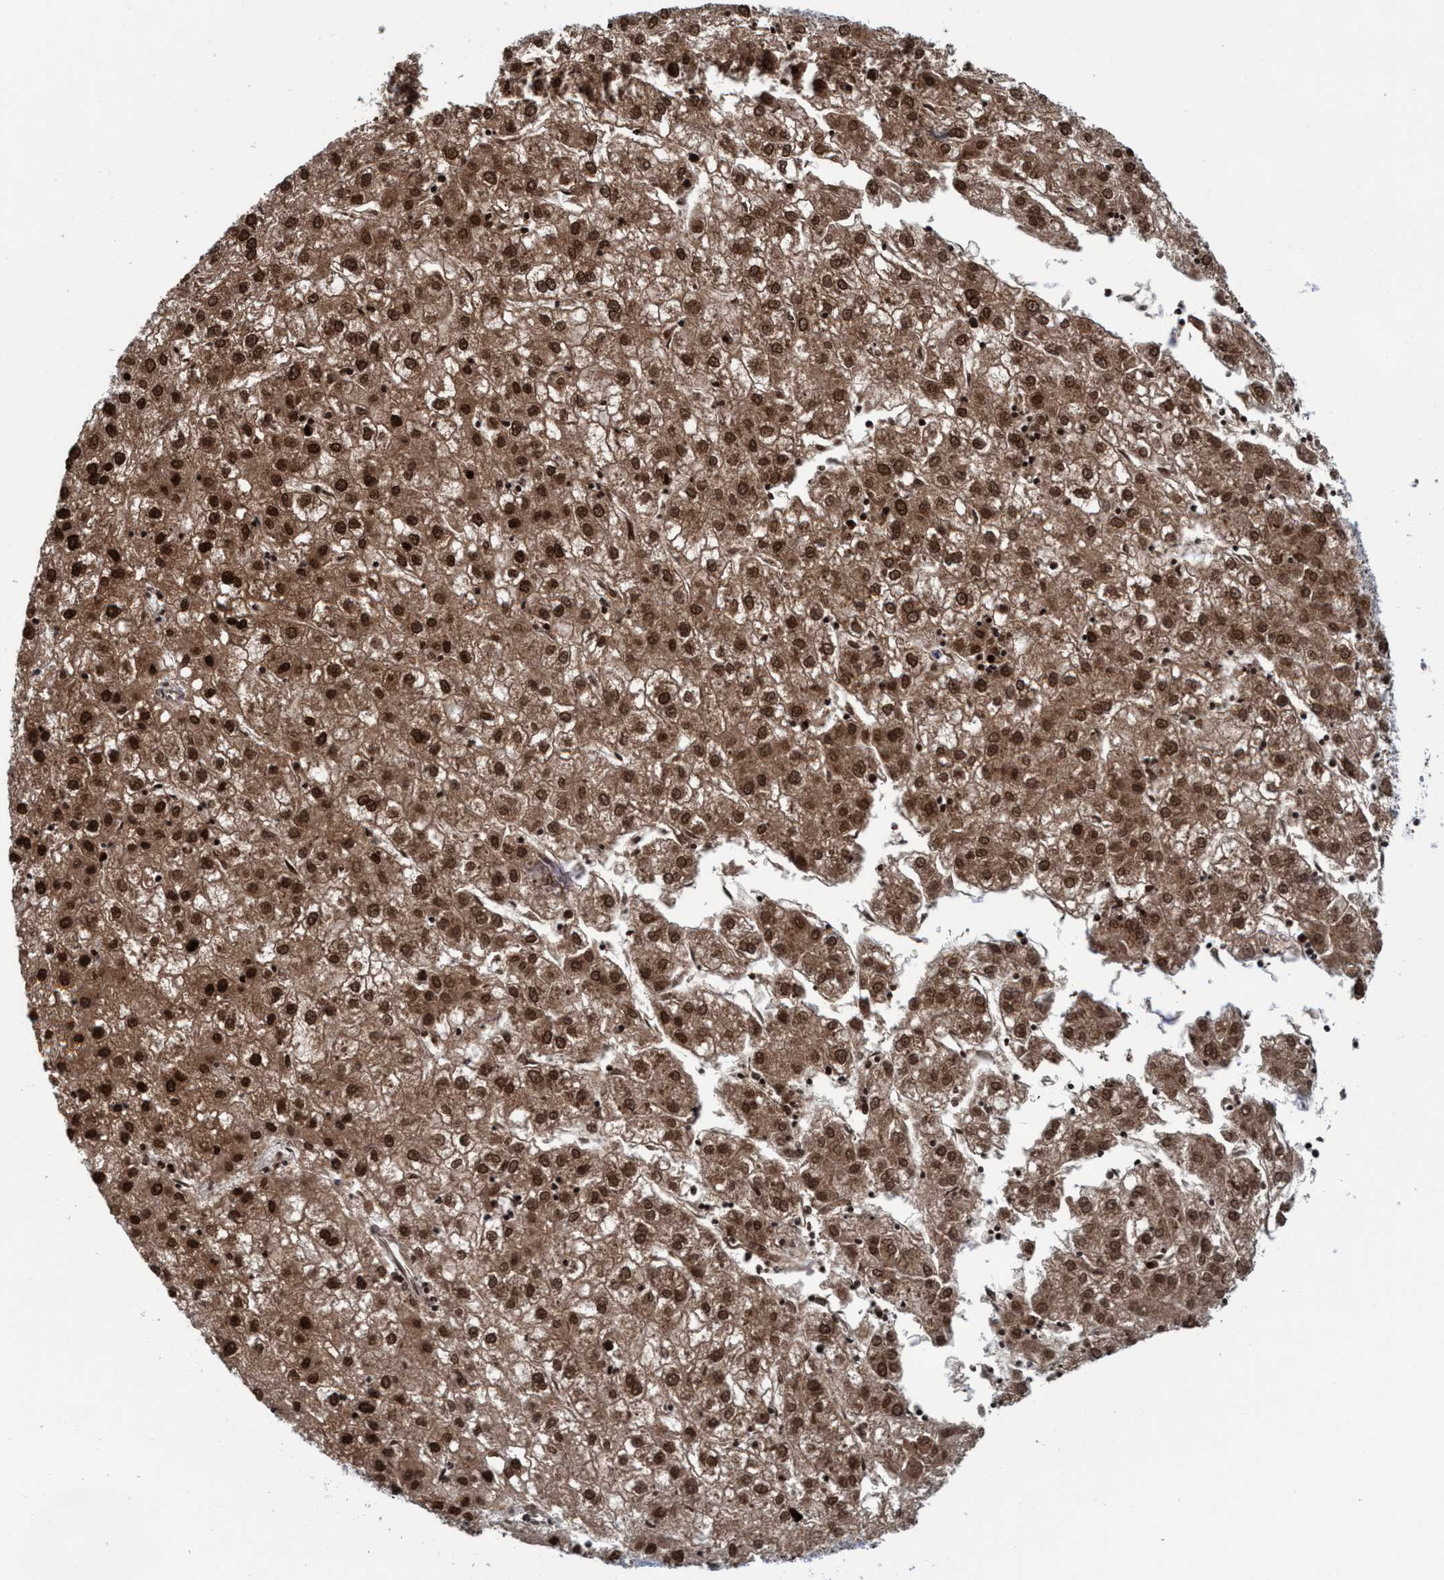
{"staining": {"intensity": "strong", "quantity": ">75%", "location": "cytoplasmic/membranous,nuclear"}, "tissue": "liver cancer", "cell_type": "Tumor cells", "image_type": "cancer", "snomed": [{"axis": "morphology", "description": "Carcinoma, Hepatocellular, NOS"}, {"axis": "topography", "description": "Liver"}], "caption": "The histopathology image exhibits staining of hepatocellular carcinoma (liver), revealing strong cytoplasmic/membranous and nuclear protein positivity (brown color) within tumor cells.", "gene": "TOPBP1", "patient": {"sex": "male", "age": 72}}